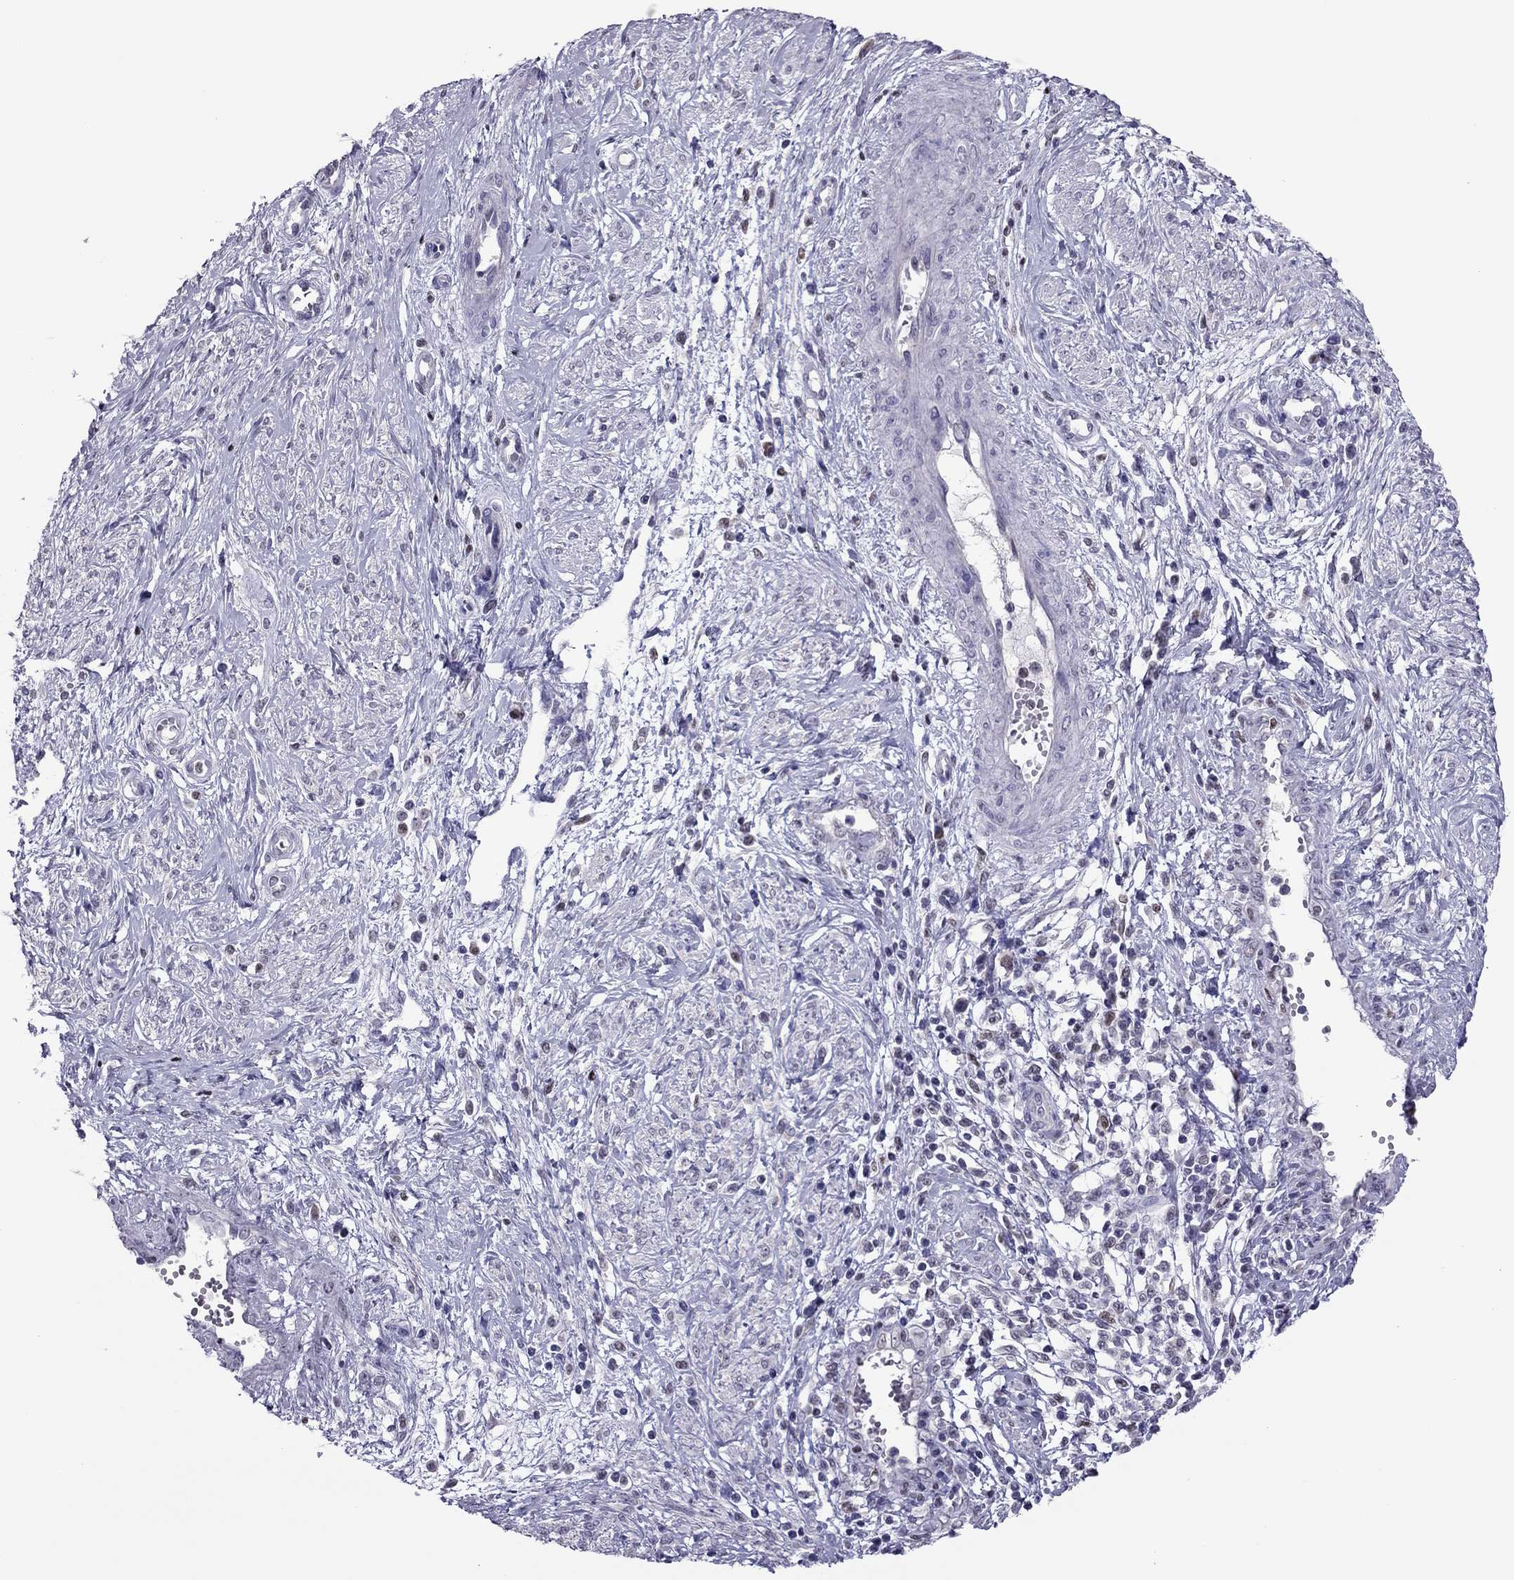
{"staining": {"intensity": "negative", "quantity": "none", "location": "none"}, "tissue": "cervical cancer", "cell_type": "Tumor cells", "image_type": "cancer", "snomed": [{"axis": "morphology", "description": "Squamous cell carcinoma, NOS"}, {"axis": "topography", "description": "Cervix"}], "caption": "This is a photomicrograph of IHC staining of cervical cancer (squamous cell carcinoma), which shows no staining in tumor cells. Brightfield microscopy of immunohistochemistry stained with DAB (brown) and hematoxylin (blue), captured at high magnification.", "gene": "SPINT3", "patient": {"sex": "female", "age": 34}}